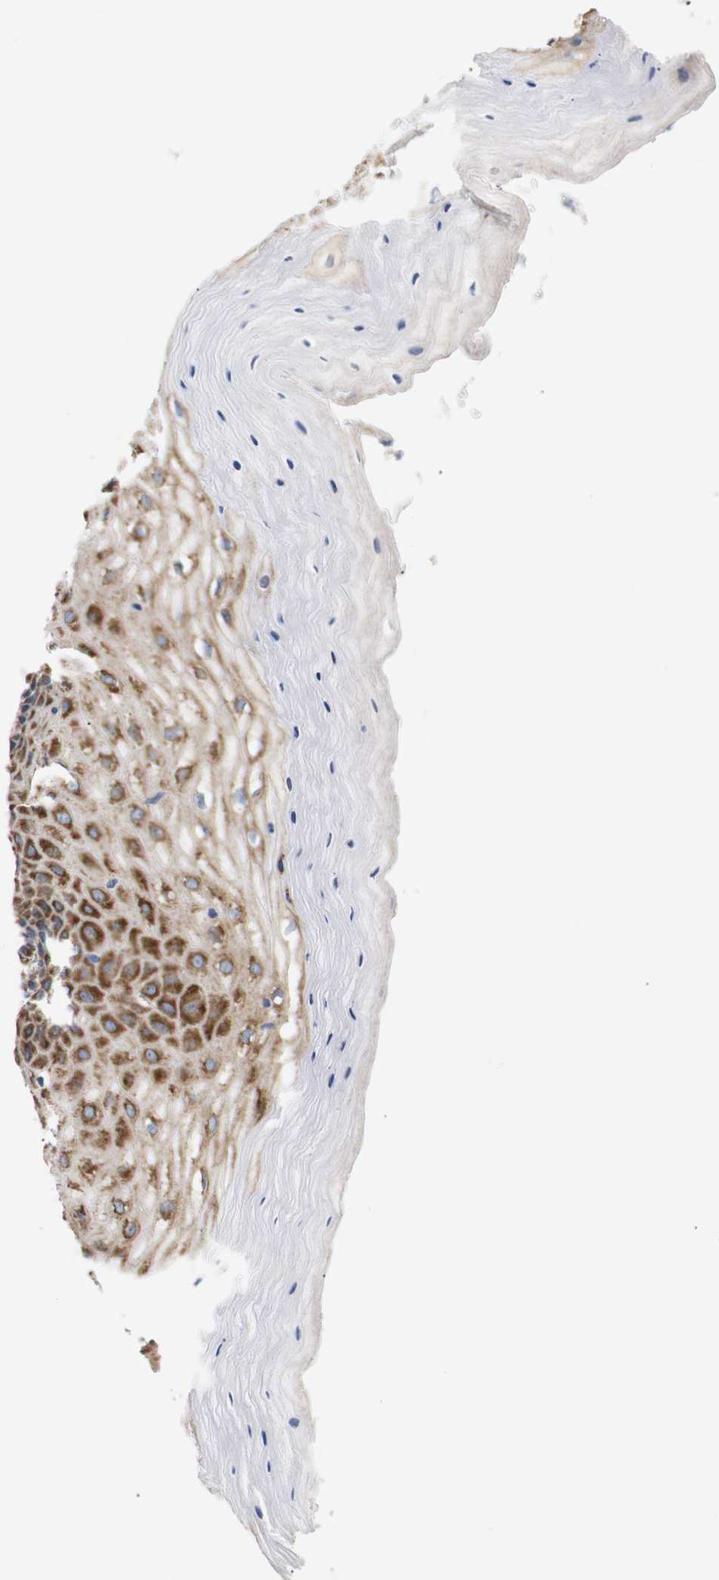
{"staining": {"intensity": "moderate", "quantity": "<25%", "location": "cytoplasmic/membranous"}, "tissue": "cervix", "cell_type": "Glandular cells", "image_type": "normal", "snomed": [{"axis": "morphology", "description": "Normal tissue, NOS"}, {"axis": "topography", "description": "Cervix"}], "caption": "Protein expression analysis of benign human cervix reveals moderate cytoplasmic/membranous expression in about <25% of glandular cells.", "gene": "TRIM5", "patient": {"sex": "female", "age": 55}}